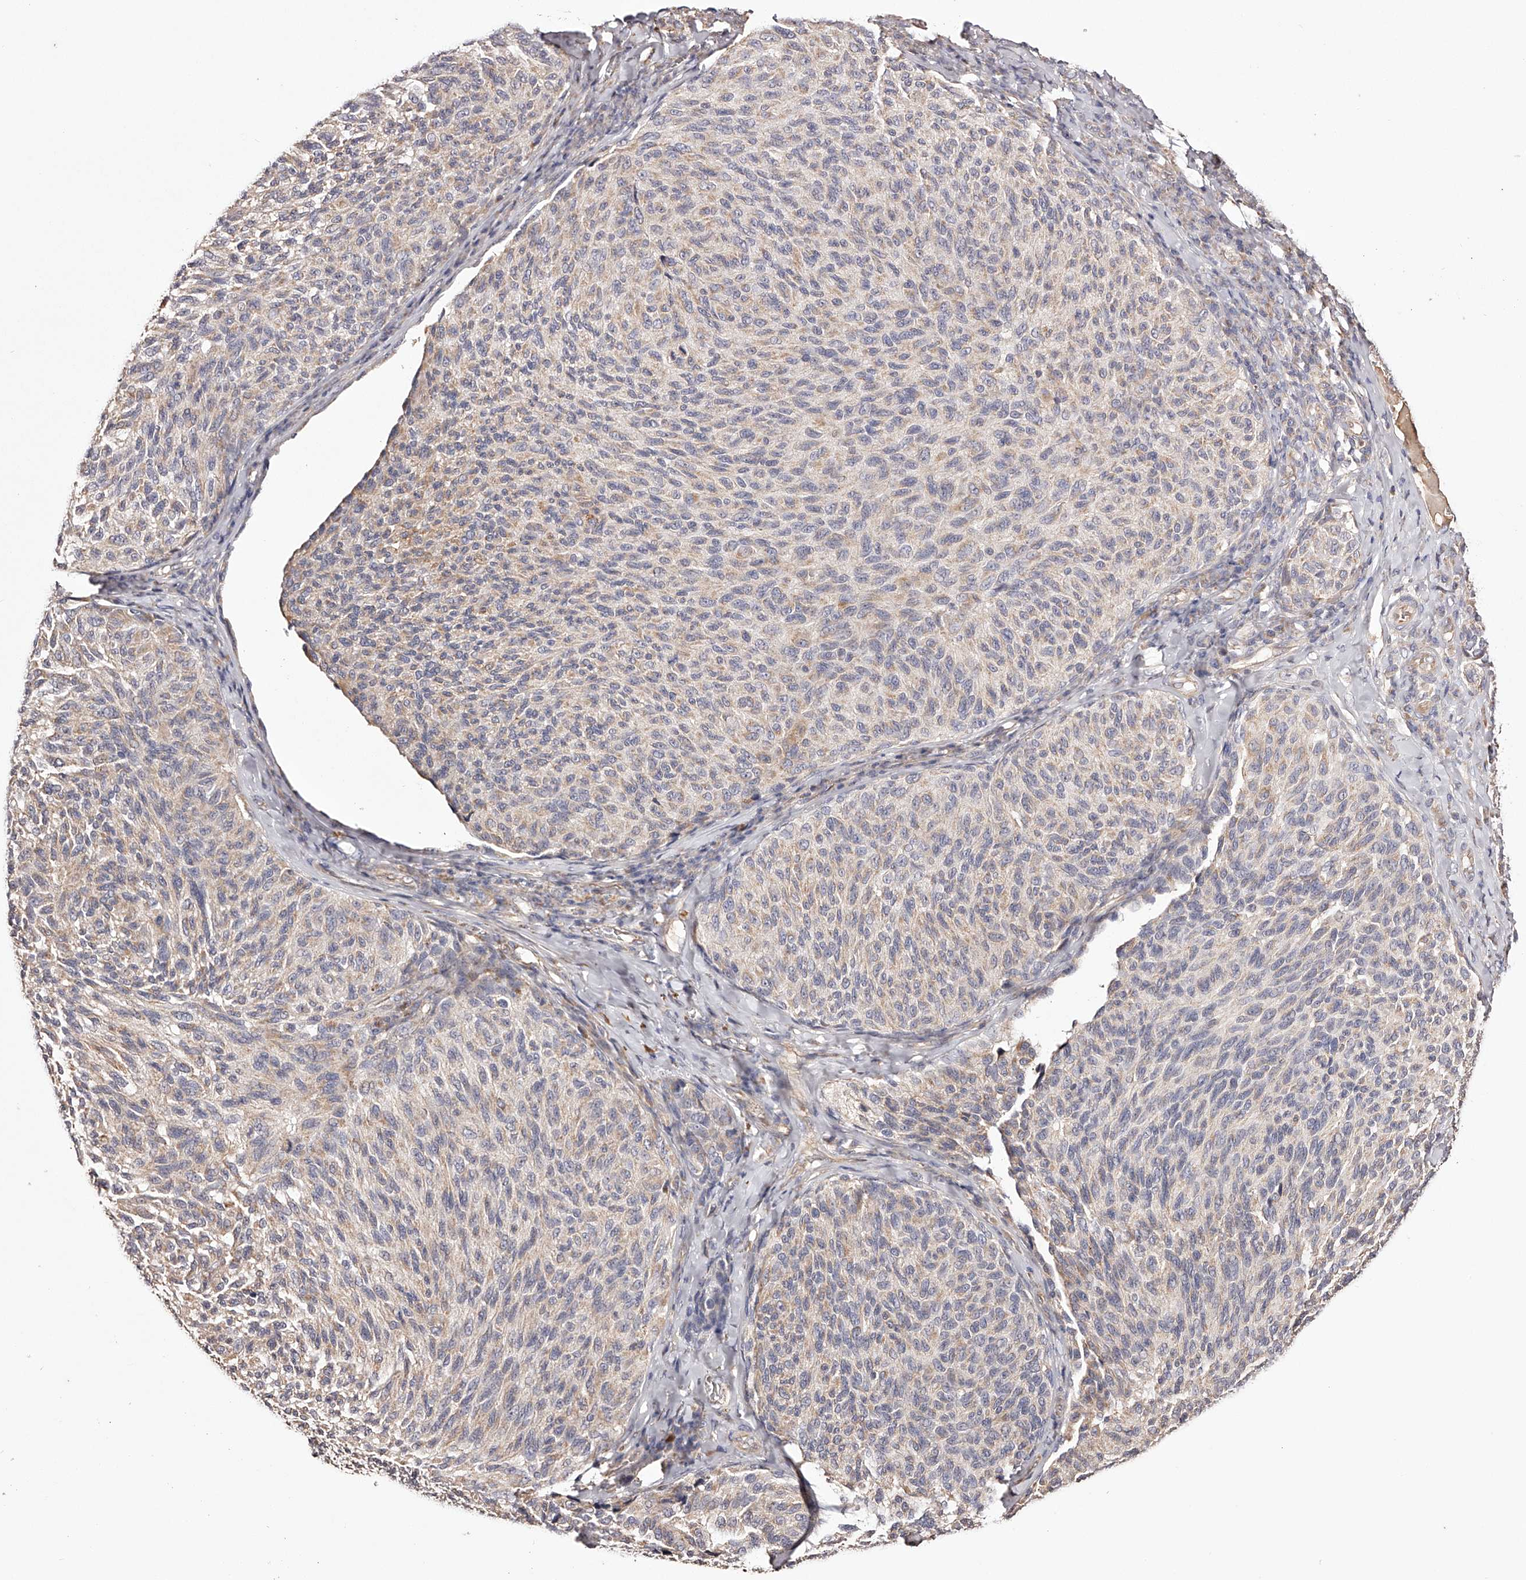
{"staining": {"intensity": "negative", "quantity": "none", "location": "none"}, "tissue": "melanoma", "cell_type": "Tumor cells", "image_type": "cancer", "snomed": [{"axis": "morphology", "description": "Malignant melanoma, NOS"}, {"axis": "topography", "description": "Skin"}], "caption": "Immunohistochemistry (IHC) image of human malignant melanoma stained for a protein (brown), which displays no staining in tumor cells.", "gene": "USP21", "patient": {"sex": "female", "age": 73}}